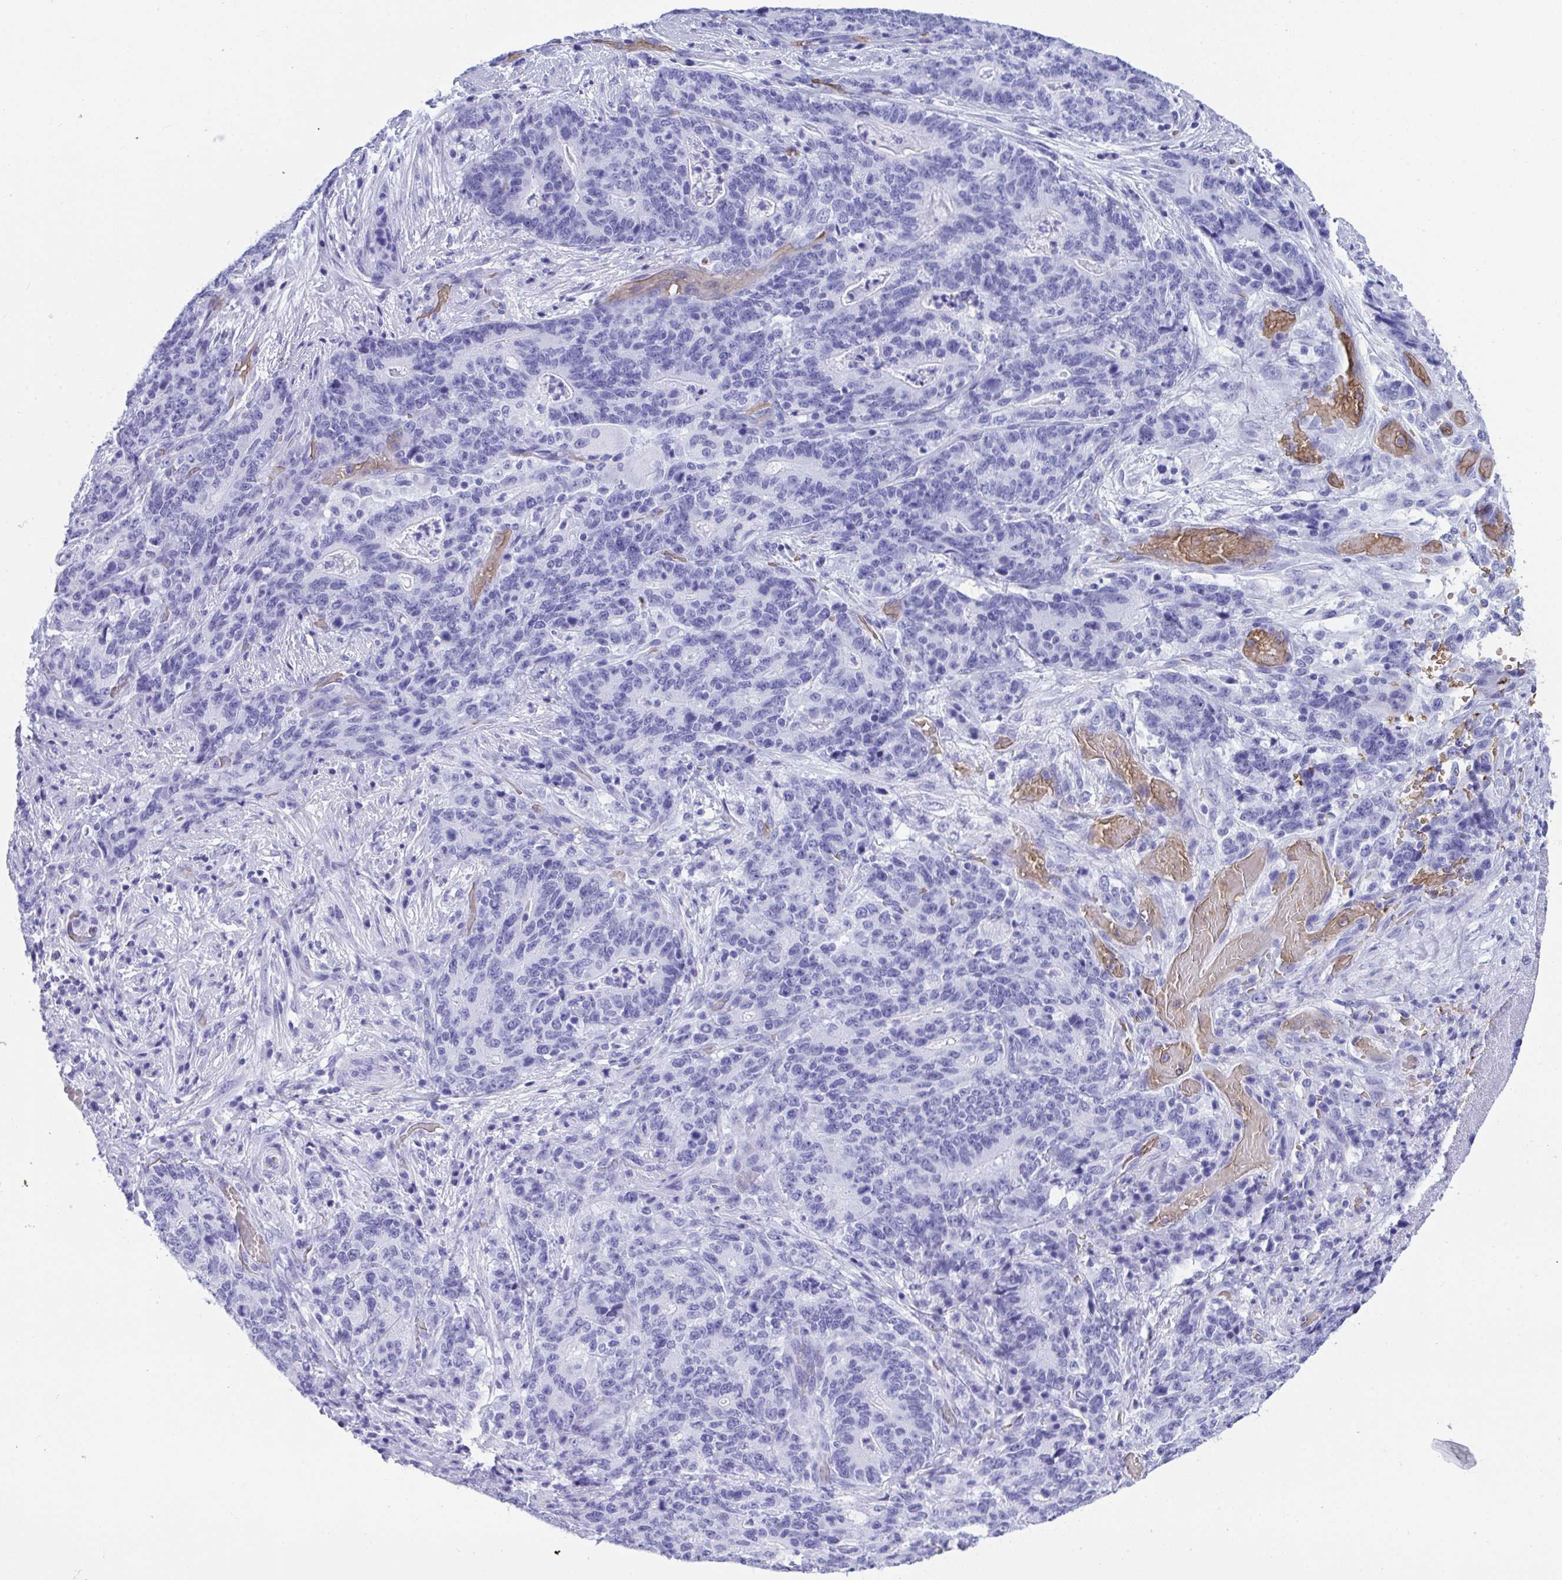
{"staining": {"intensity": "negative", "quantity": "none", "location": "none"}, "tissue": "stomach cancer", "cell_type": "Tumor cells", "image_type": "cancer", "snomed": [{"axis": "morphology", "description": "Normal tissue, NOS"}, {"axis": "morphology", "description": "Adenocarcinoma, NOS"}, {"axis": "topography", "description": "Stomach"}], "caption": "Stomach cancer (adenocarcinoma) was stained to show a protein in brown. There is no significant positivity in tumor cells.", "gene": "ANK1", "patient": {"sex": "female", "age": 64}}